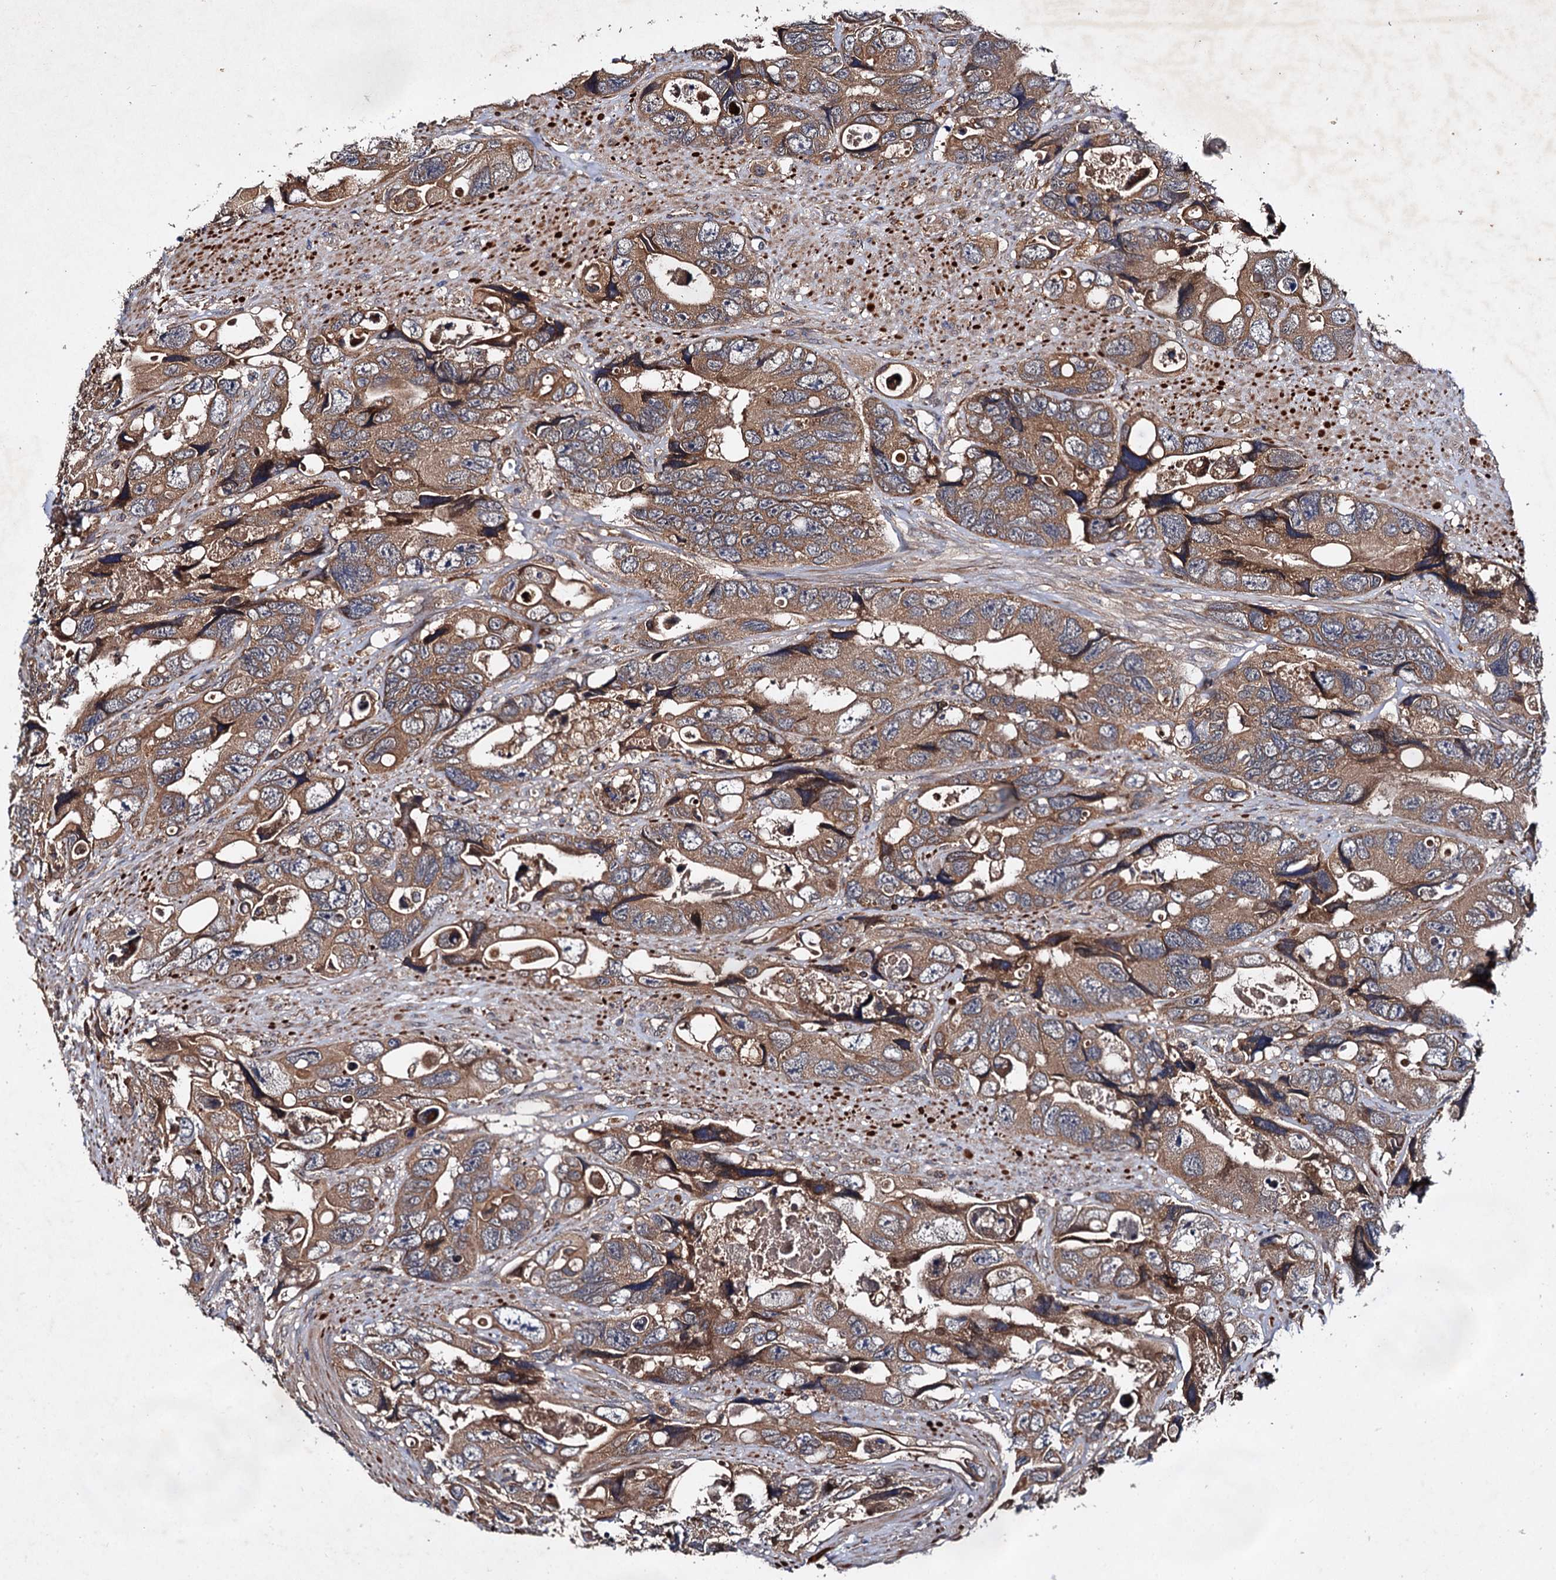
{"staining": {"intensity": "moderate", "quantity": ">75%", "location": "cytoplasmic/membranous"}, "tissue": "colorectal cancer", "cell_type": "Tumor cells", "image_type": "cancer", "snomed": [{"axis": "morphology", "description": "Adenocarcinoma, NOS"}, {"axis": "topography", "description": "Rectum"}], "caption": "Immunohistochemistry (IHC) of human colorectal adenocarcinoma displays medium levels of moderate cytoplasmic/membranous staining in approximately >75% of tumor cells.", "gene": "TEX9", "patient": {"sex": "male", "age": 57}}